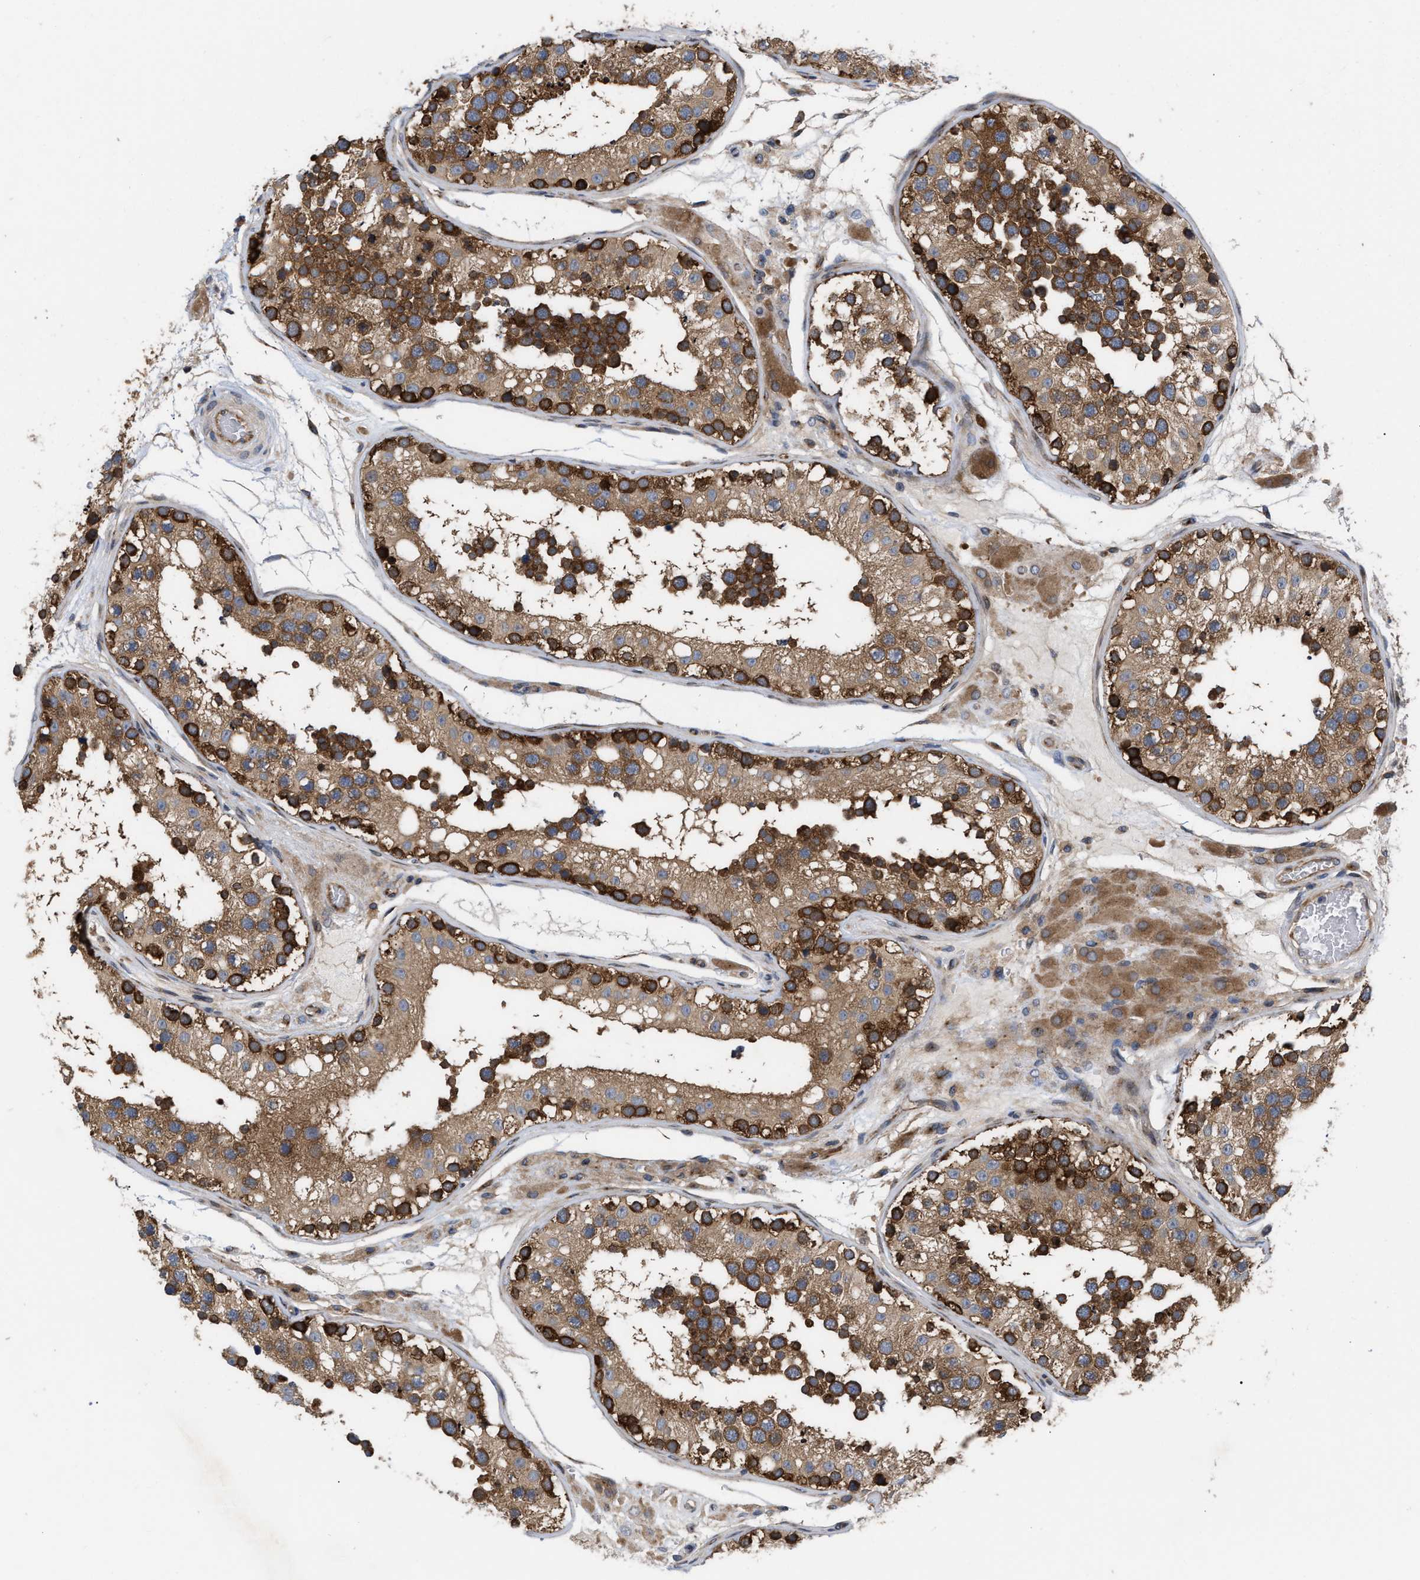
{"staining": {"intensity": "strong", "quantity": ">75%", "location": "cytoplasmic/membranous"}, "tissue": "testis", "cell_type": "Cells in seminiferous ducts", "image_type": "normal", "snomed": [{"axis": "morphology", "description": "Normal tissue, NOS"}, {"axis": "topography", "description": "Testis"}], "caption": "Testis stained with a brown dye shows strong cytoplasmic/membranous positive staining in approximately >75% of cells in seminiferous ducts.", "gene": "LAPTM4B", "patient": {"sex": "male", "age": 26}}